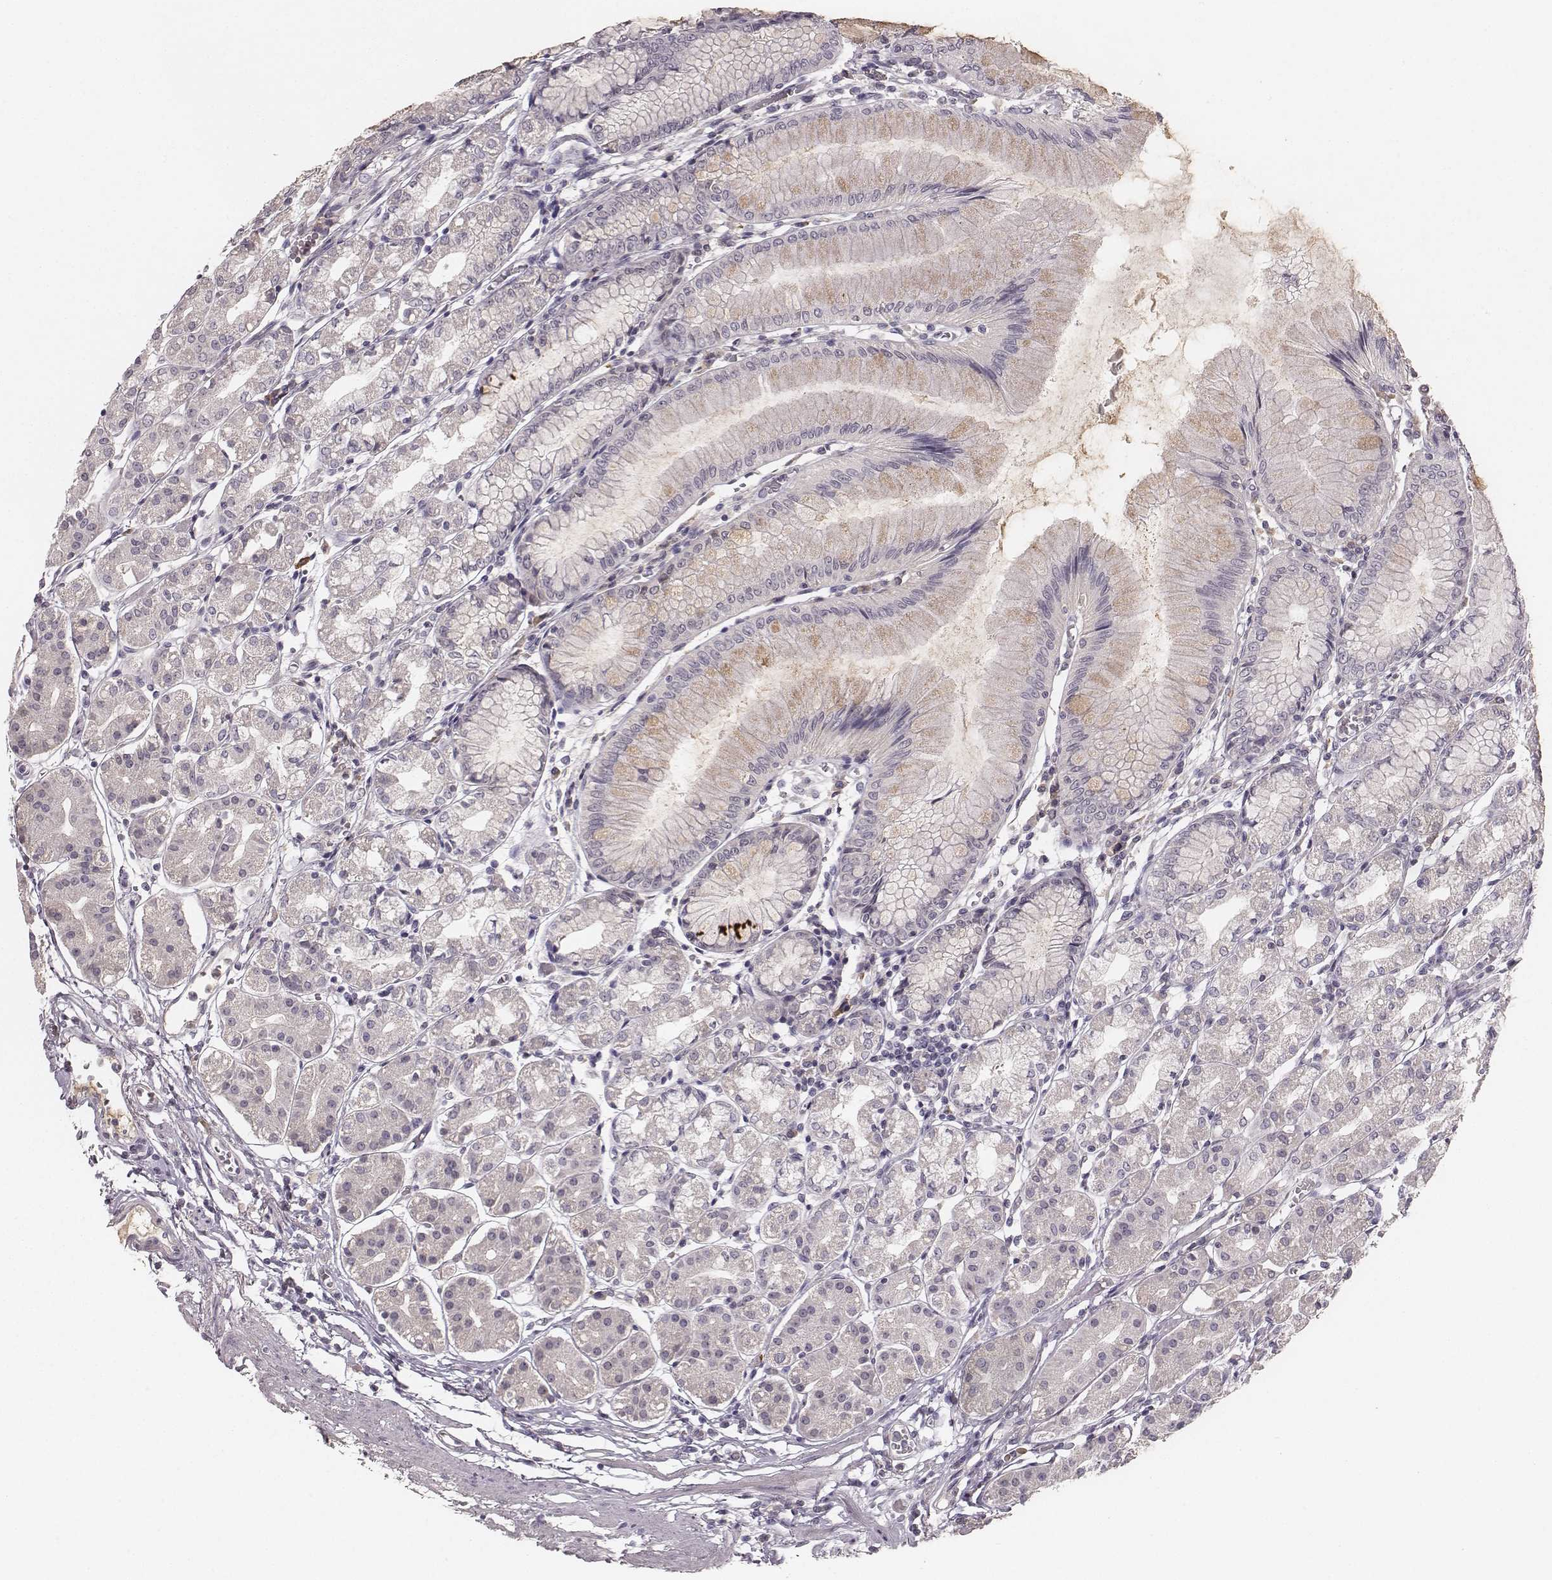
{"staining": {"intensity": "negative", "quantity": "none", "location": "none"}, "tissue": "stomach", "cell_type": "Glandular cells", "image_type": "normal", "snomed": [{"axis": "morphology", "description": "Normal tissue, NOS"}, {"axis": "topography", "description": "Skeletal muscle"}, {"axis": "topography", "description": "Stomach"}], "caption": "IHC histopathology image of benign stomach stained for a protein (brown), which reveals no staining in glandular cells.", "gene": "LY6K", "patient": {"sex": "female", "age": 57}}